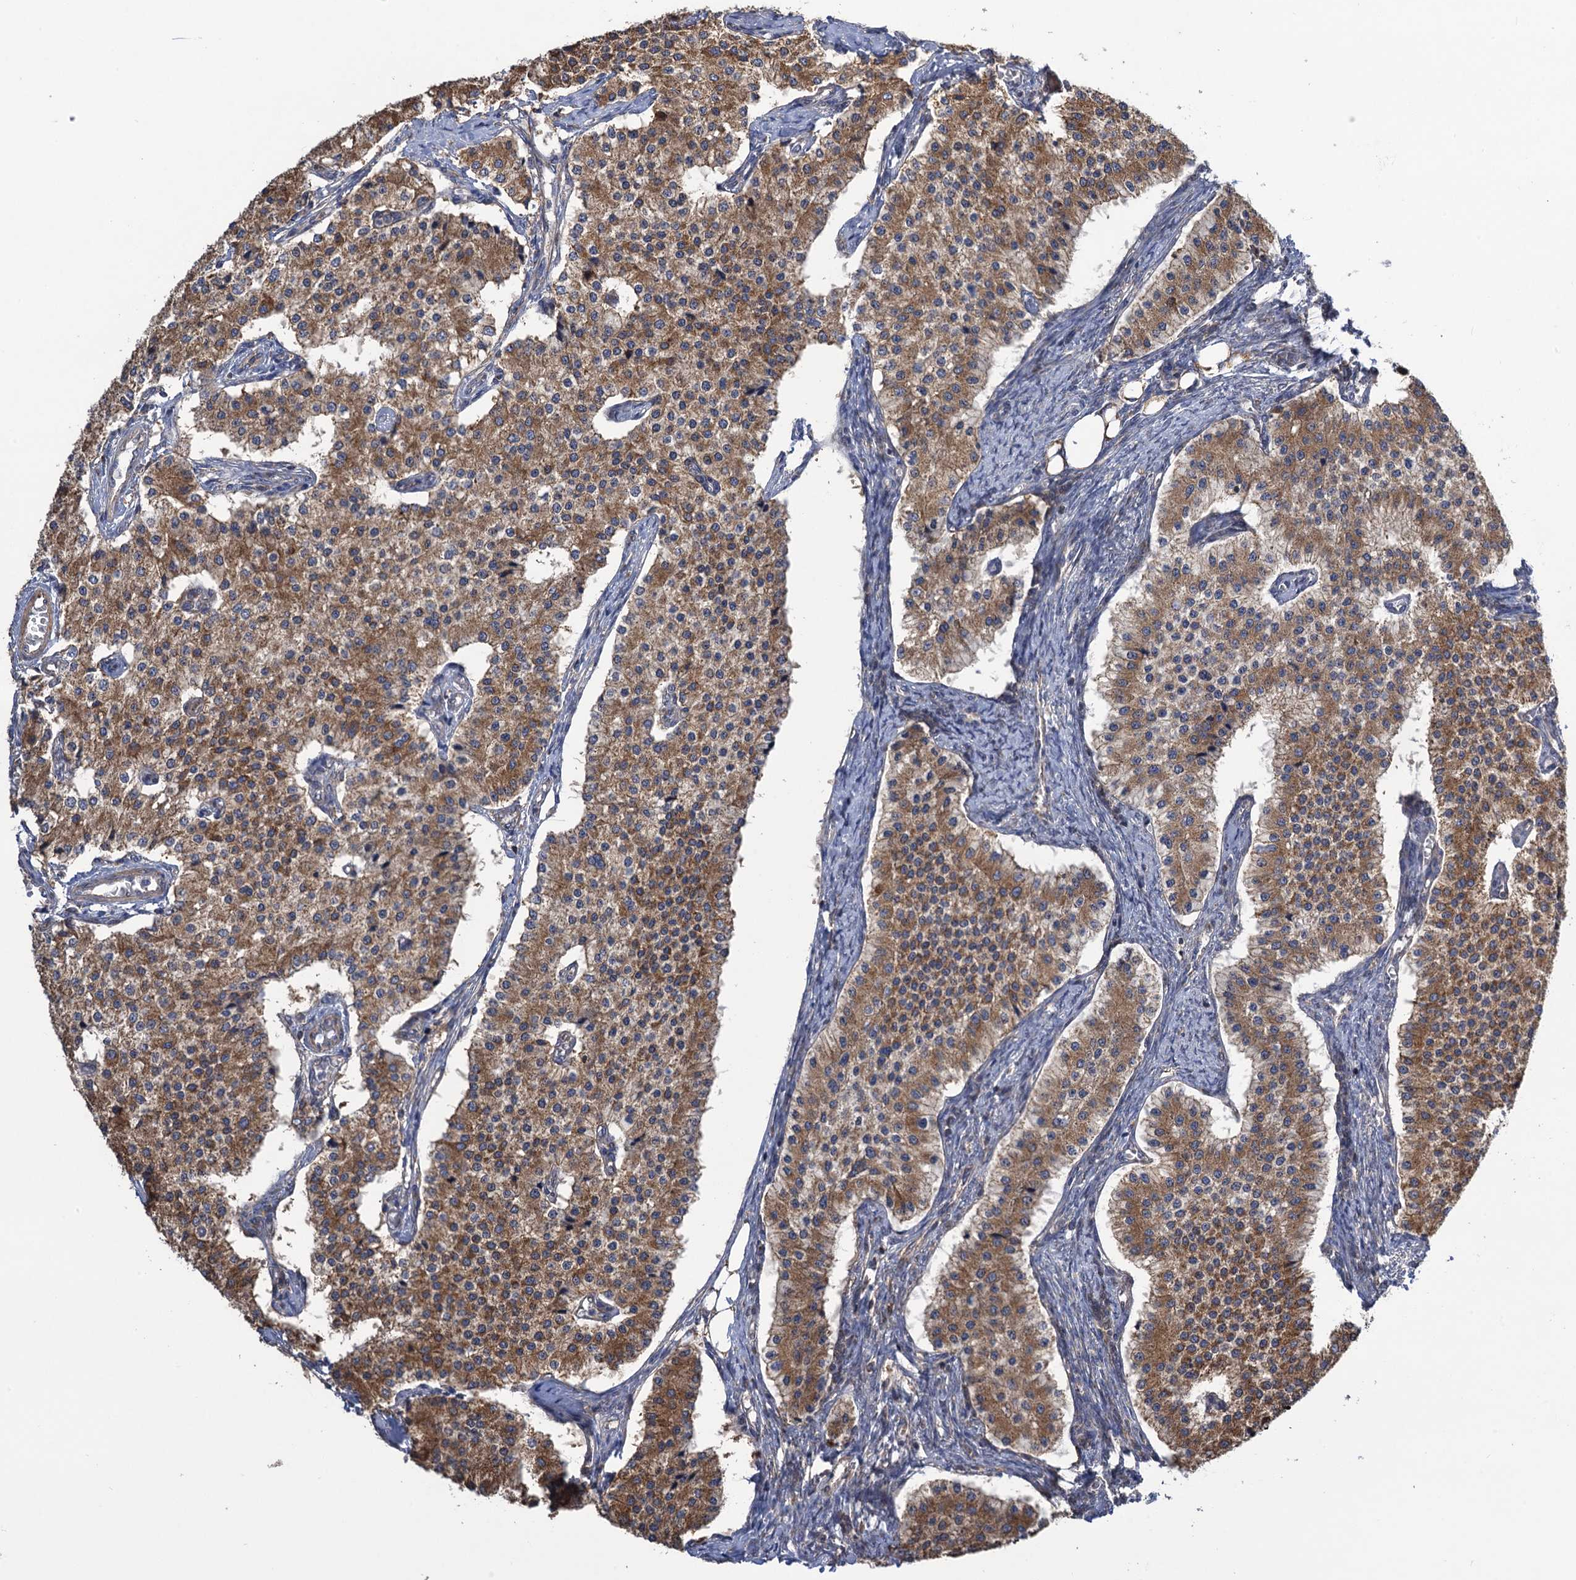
{"staining": {"intensity": "moderate", "quantity": "25%-75%", "location": "cytoplasmic/membranous"}, "tissue": "carcinoid", "cell_type": "Tumor cells", "image_type": "cancer", "snomed": [{"axis": "morphology", "description": "Carcinoid, malignant, NOS"}, {"axis": "topography", "description": "Colon"}], "caption": "Immunohistochemical staining of human carcinoid demonstrates medium levels of moderate cytoplasmic/membranous staining in approximately 25%-75% of tumor cells.", "gene": "WDR88", "patient": {"sex": "female", "age": 52}}